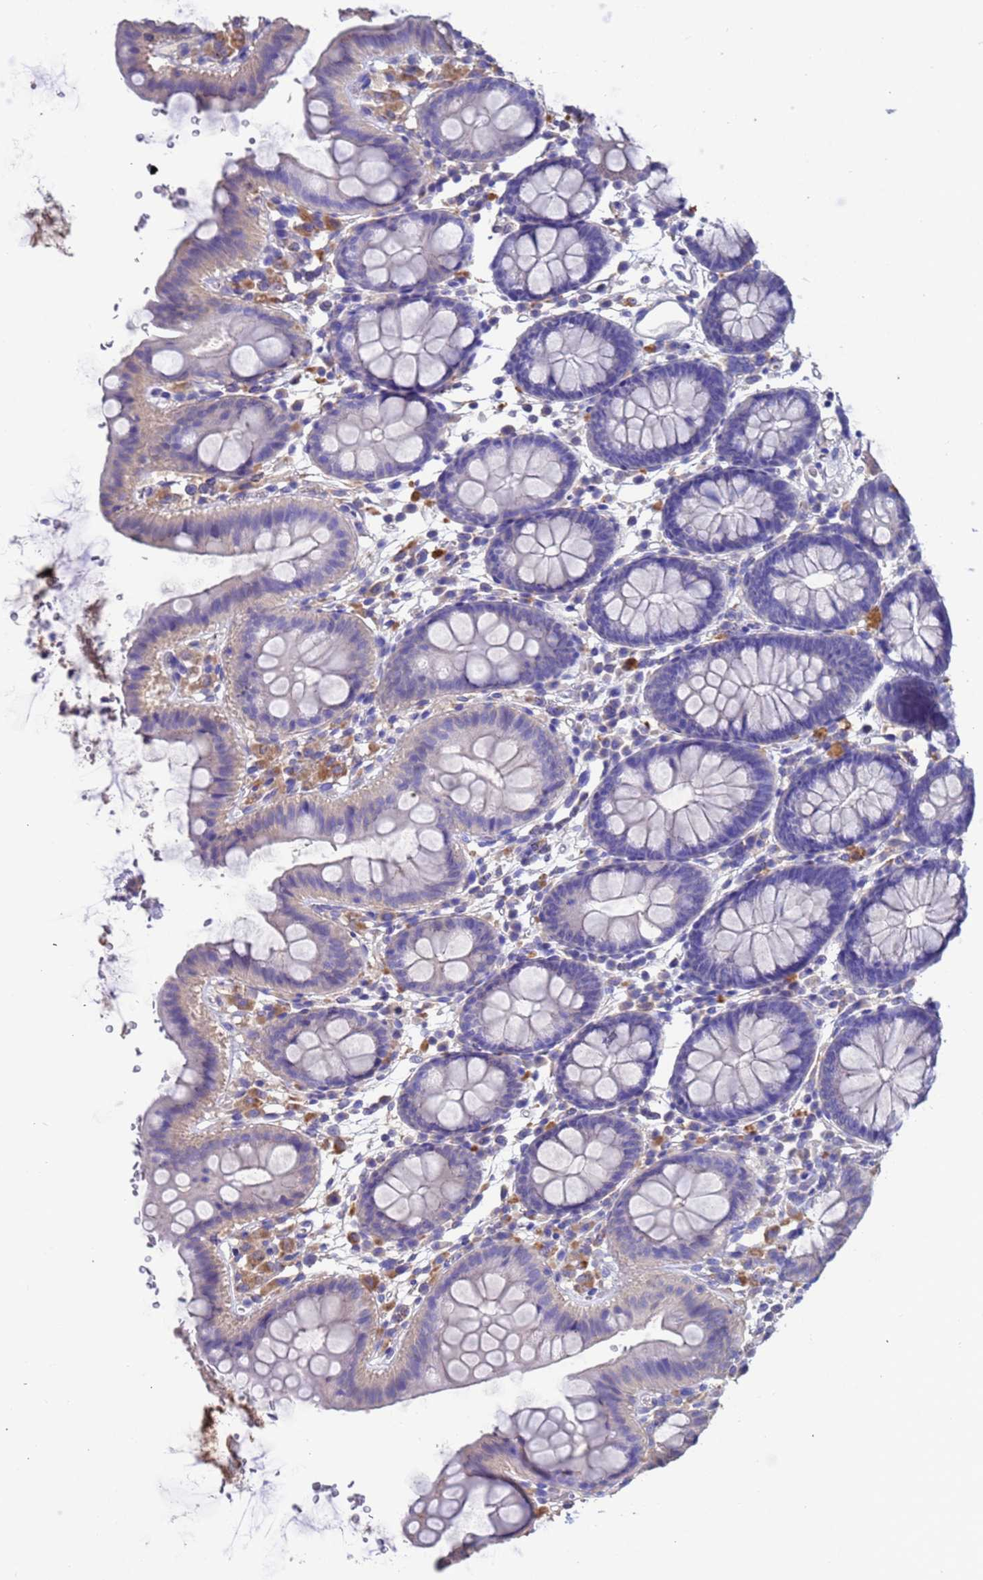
{"staining": {"intensity": "negative", "quantity": "none", "location": "none"}, "tissue": "colon", "cell_type": "Endothelial cells", "image_type": "normal", "snomed": [{"axis": "morphology", "description": "Normal tissue, NOS"}, {"axis": "topography", "description": "Colon"}], "caption": "Immunohistochemistry (IHC) image of normal colon: colon stained with DAB displays no significant protein staining in endothelial cells.", "gene": "SRL", "patient": {"sex": "male", "age": 75}}